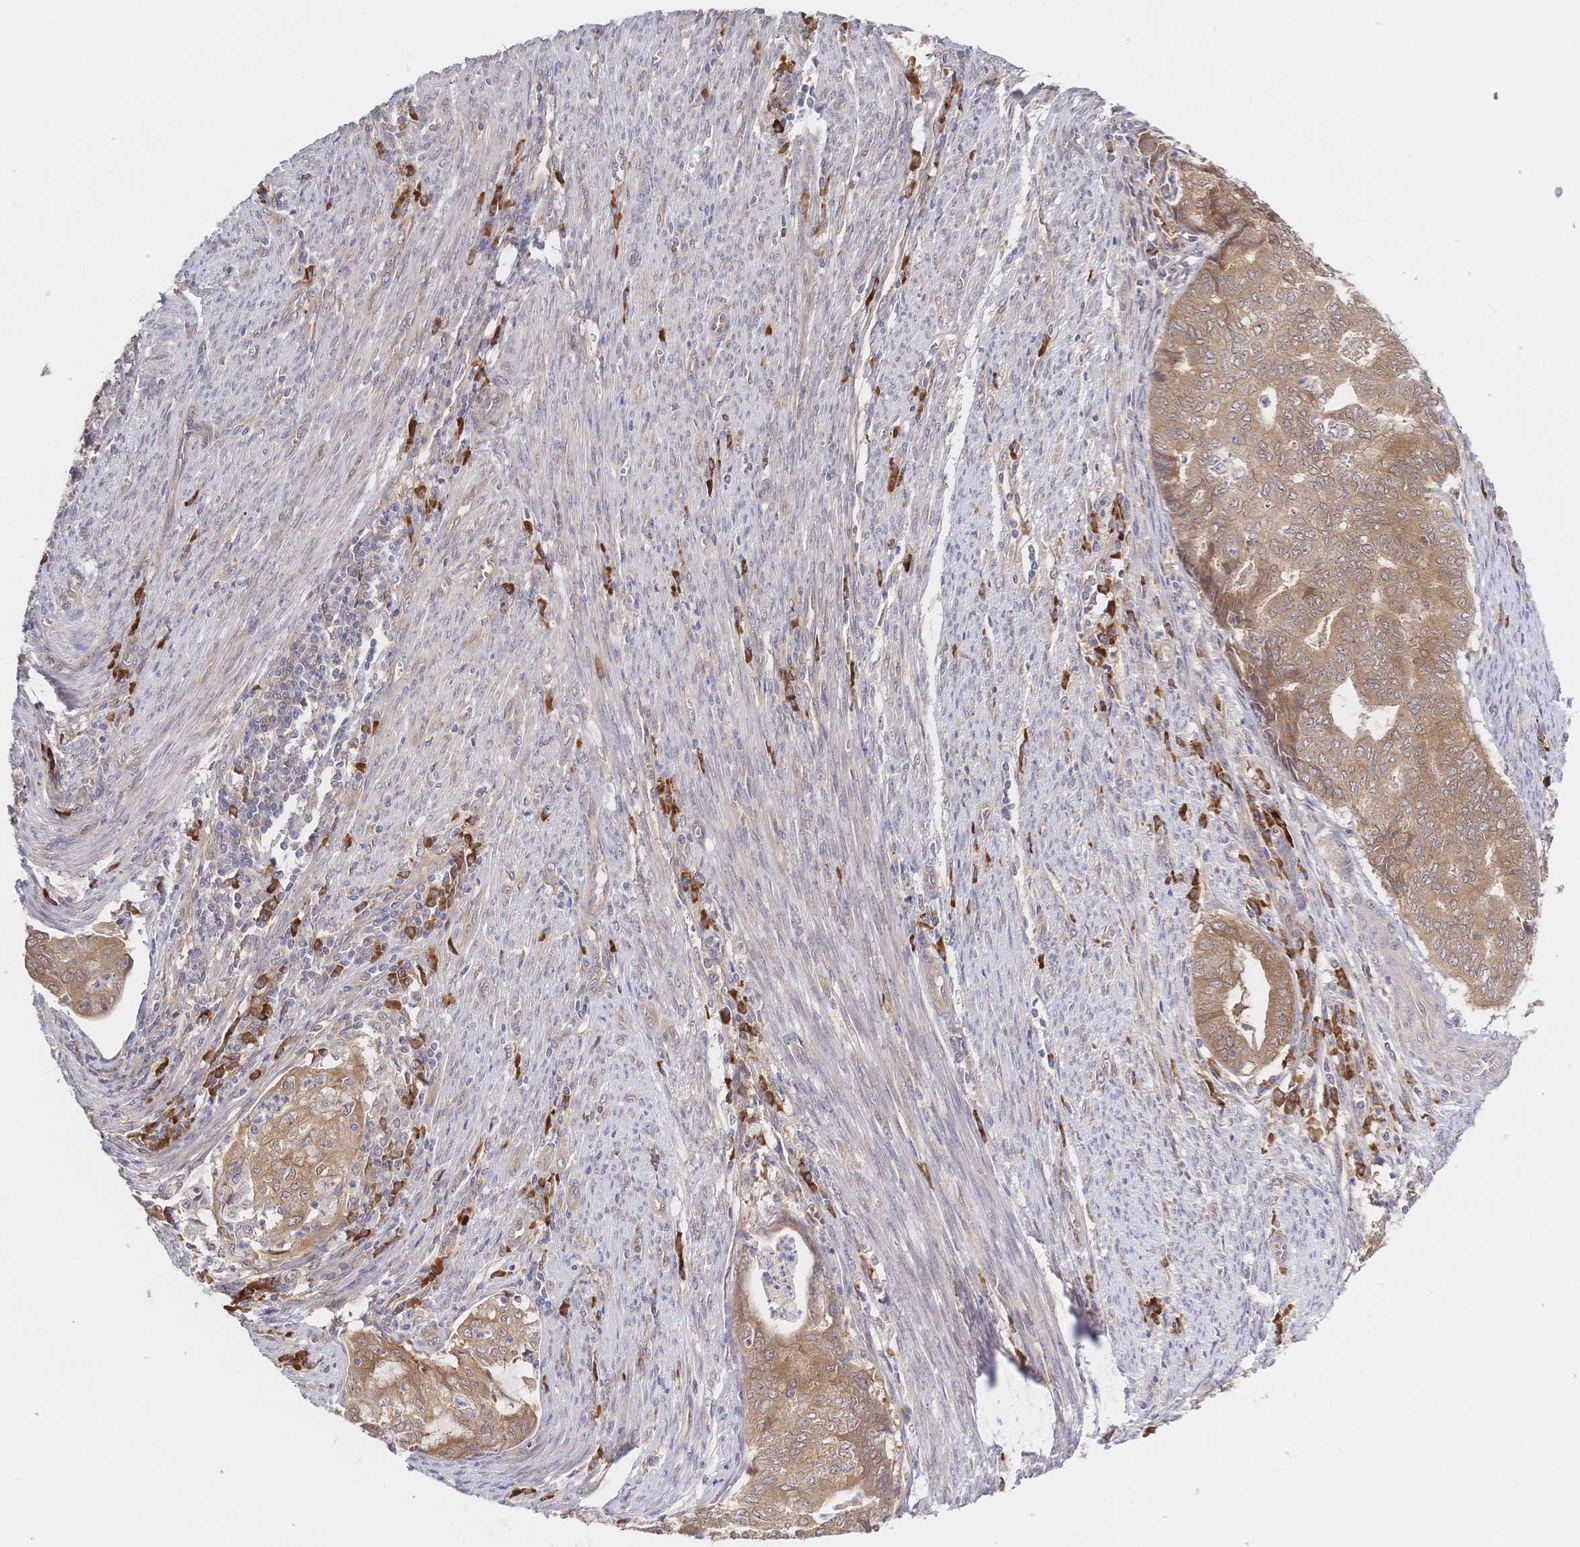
{"staining": {"intensity": "moderate", "quantity": ">75%", "location": "cytoplasmic/membranous"}, "tissue": "endometrial cancer", "cell_type": "Tumor cells", "image_type": "cancer", "snomed": [{"axis": "morphology", "description": "Adenocarcinoma, NOS"}, {"axis": "topography", "description": "Endometrium"}], "caption": "A medium amount of moderate cytoplasmic/membranous staining is seen in approximately >75% of tumor cells in endometrial cancer (adenocarcinoma) tissue. The protein of interest is shown in brown color, while the nuclei are stained blue.", "gene": "LMO4", "patient": {"sex": "female", "age": 79}}